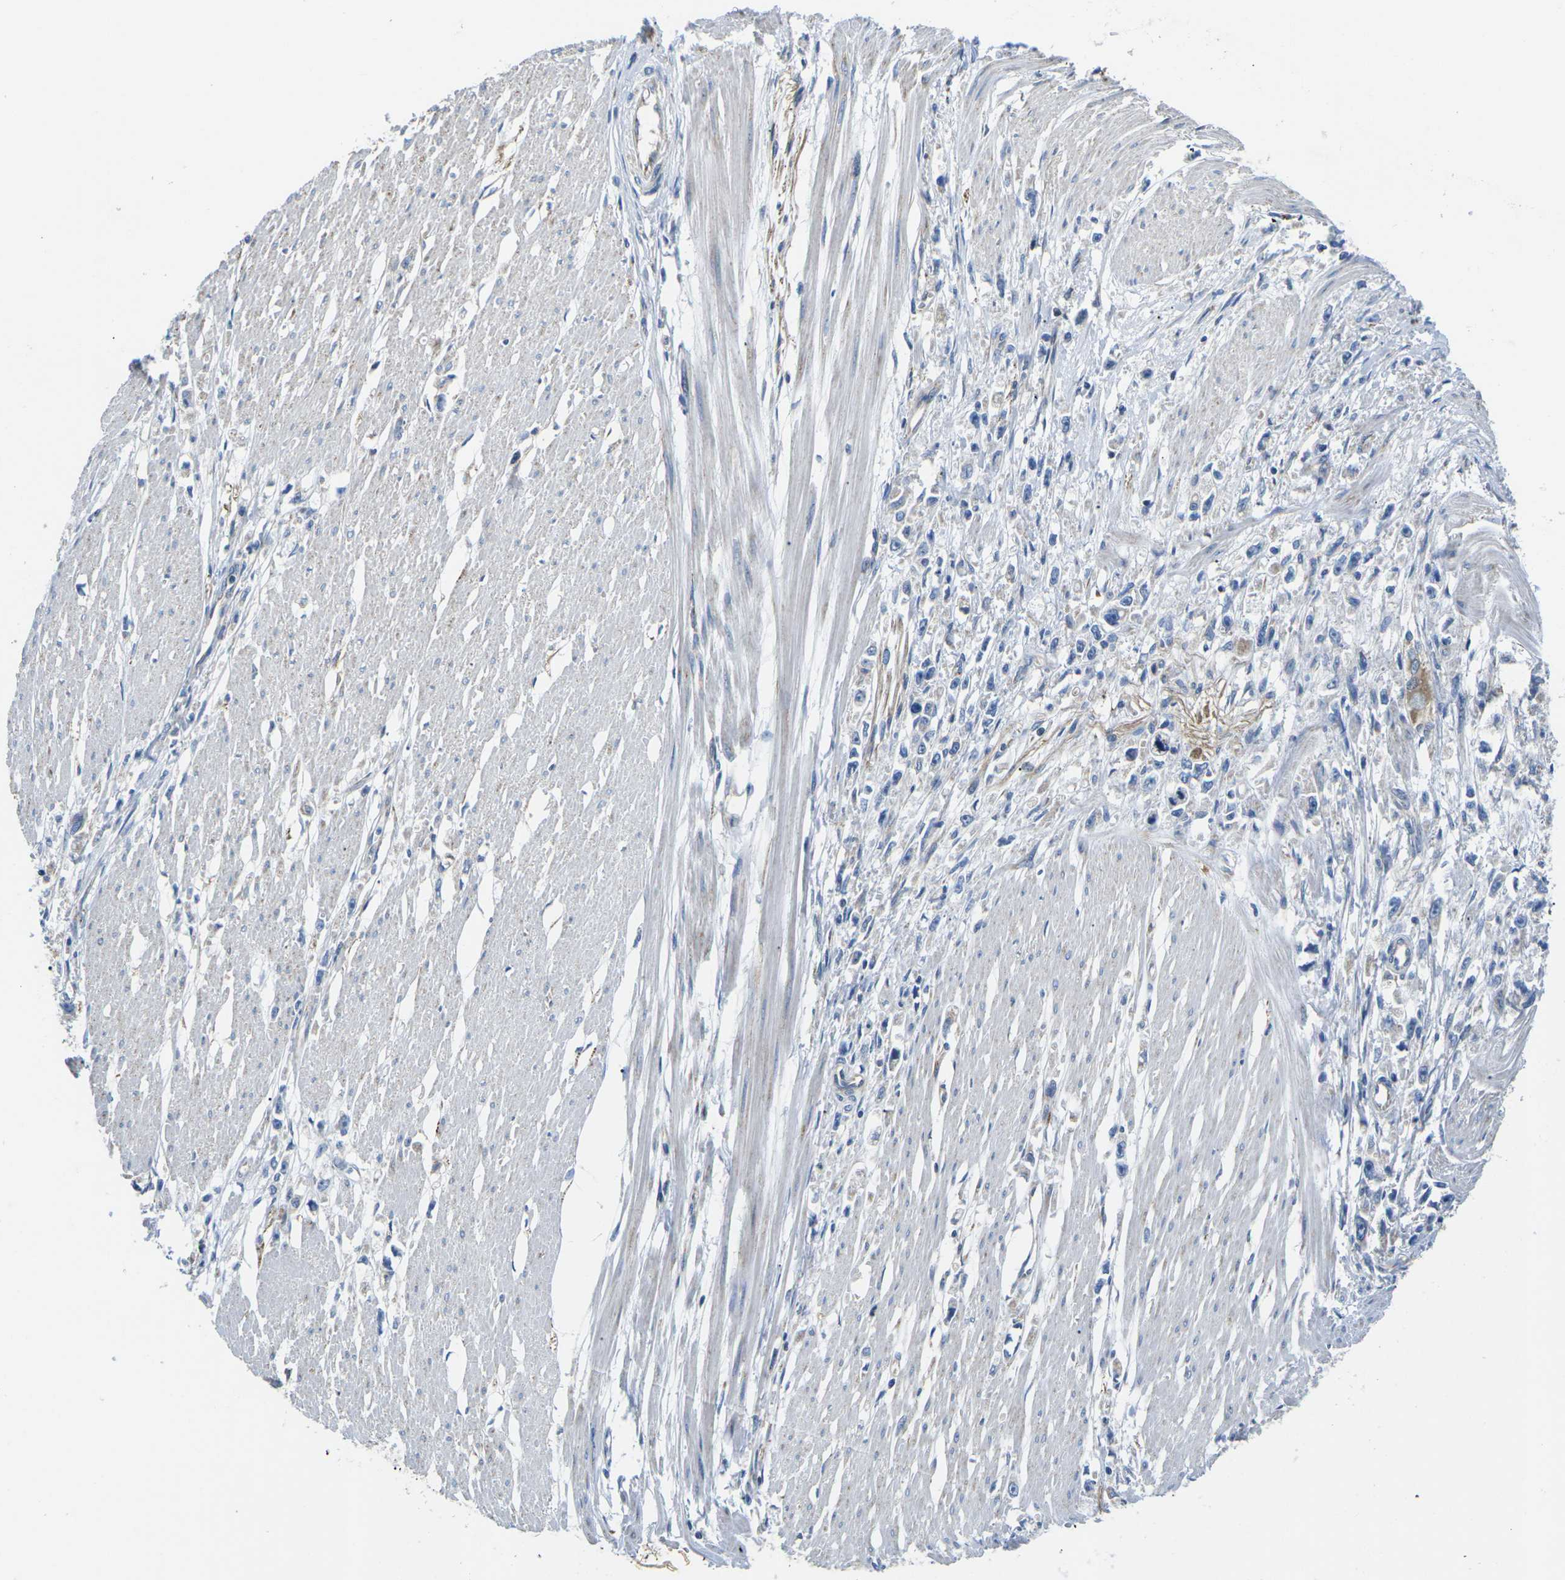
{"staining": {"intensity": "negative", "quantity": "none", "location": "none"}, "tissue": "stomach cancer", "cell_type": "Tumor cells", "image_type": "cancer", "snomed": [{"axis": "morphology", "description": "Adenocarcinoma, NOS"}, {"axis": "topography", "description": "Stomach"}], "caption": "DAB (3,3'-diaminobenzidine) immunohistochemical staining of human stomach cancer demonstrates no significant staining in tumor cells.", "gene": "TMEFF2", "patient": {"sex": "female", "age": 59}}